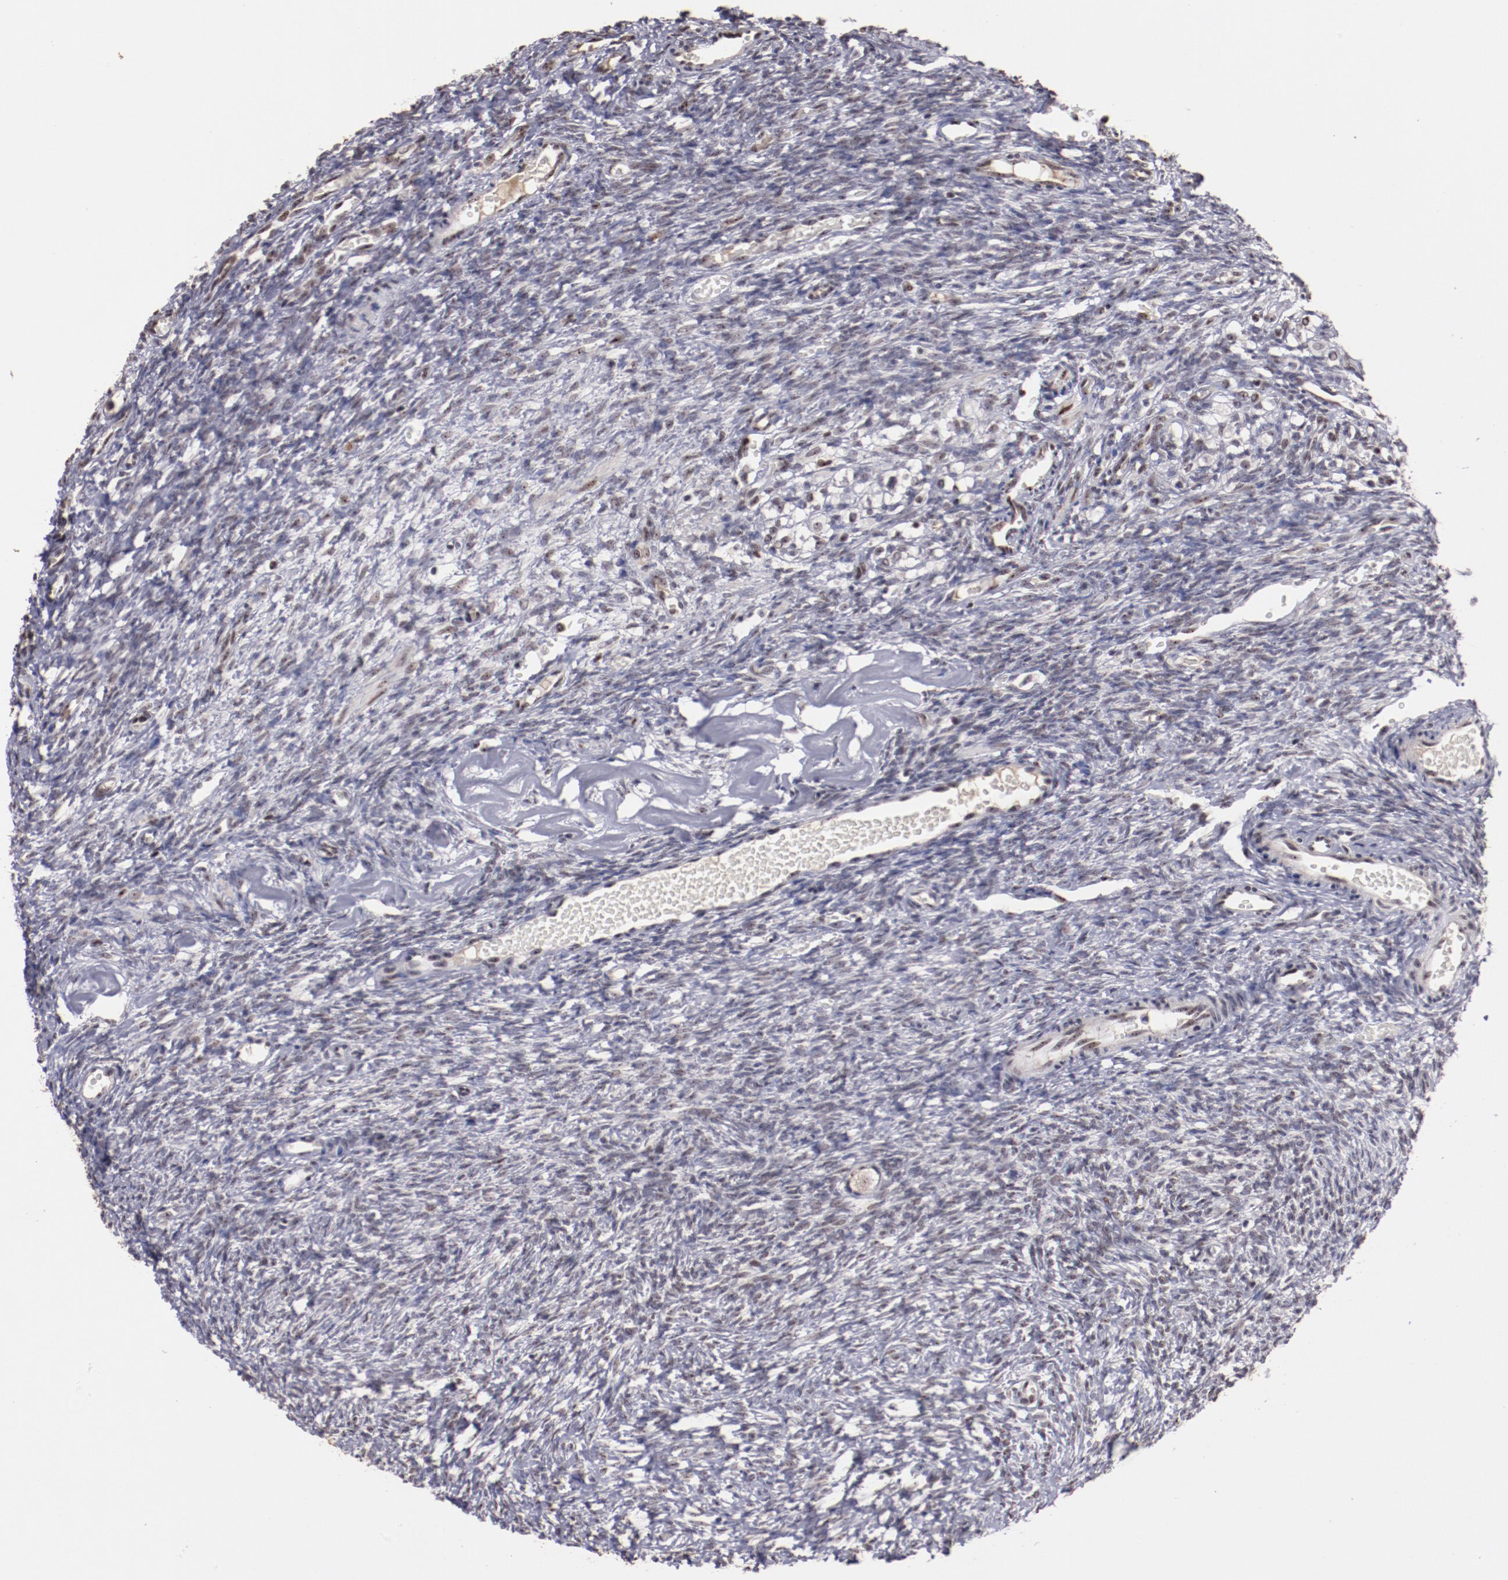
{"staining": {"intensity": "negative", "quantity": "none", "location": "none"}, "tissue": "ovary", "cell_type": "Follicle cells", "image_type": "normal", "snomed": [{"axis": "morphology", "description": "Normal tissue, NOS"}, {"axis": "topography", "description": "Ovary"}], "caption": "This is an immunohistochemistry (IHC) image of normal human ovary. There is no positivity in follicle cells.", "gene": "DDX24", "patient": {"sex": "female", "age": 35}}